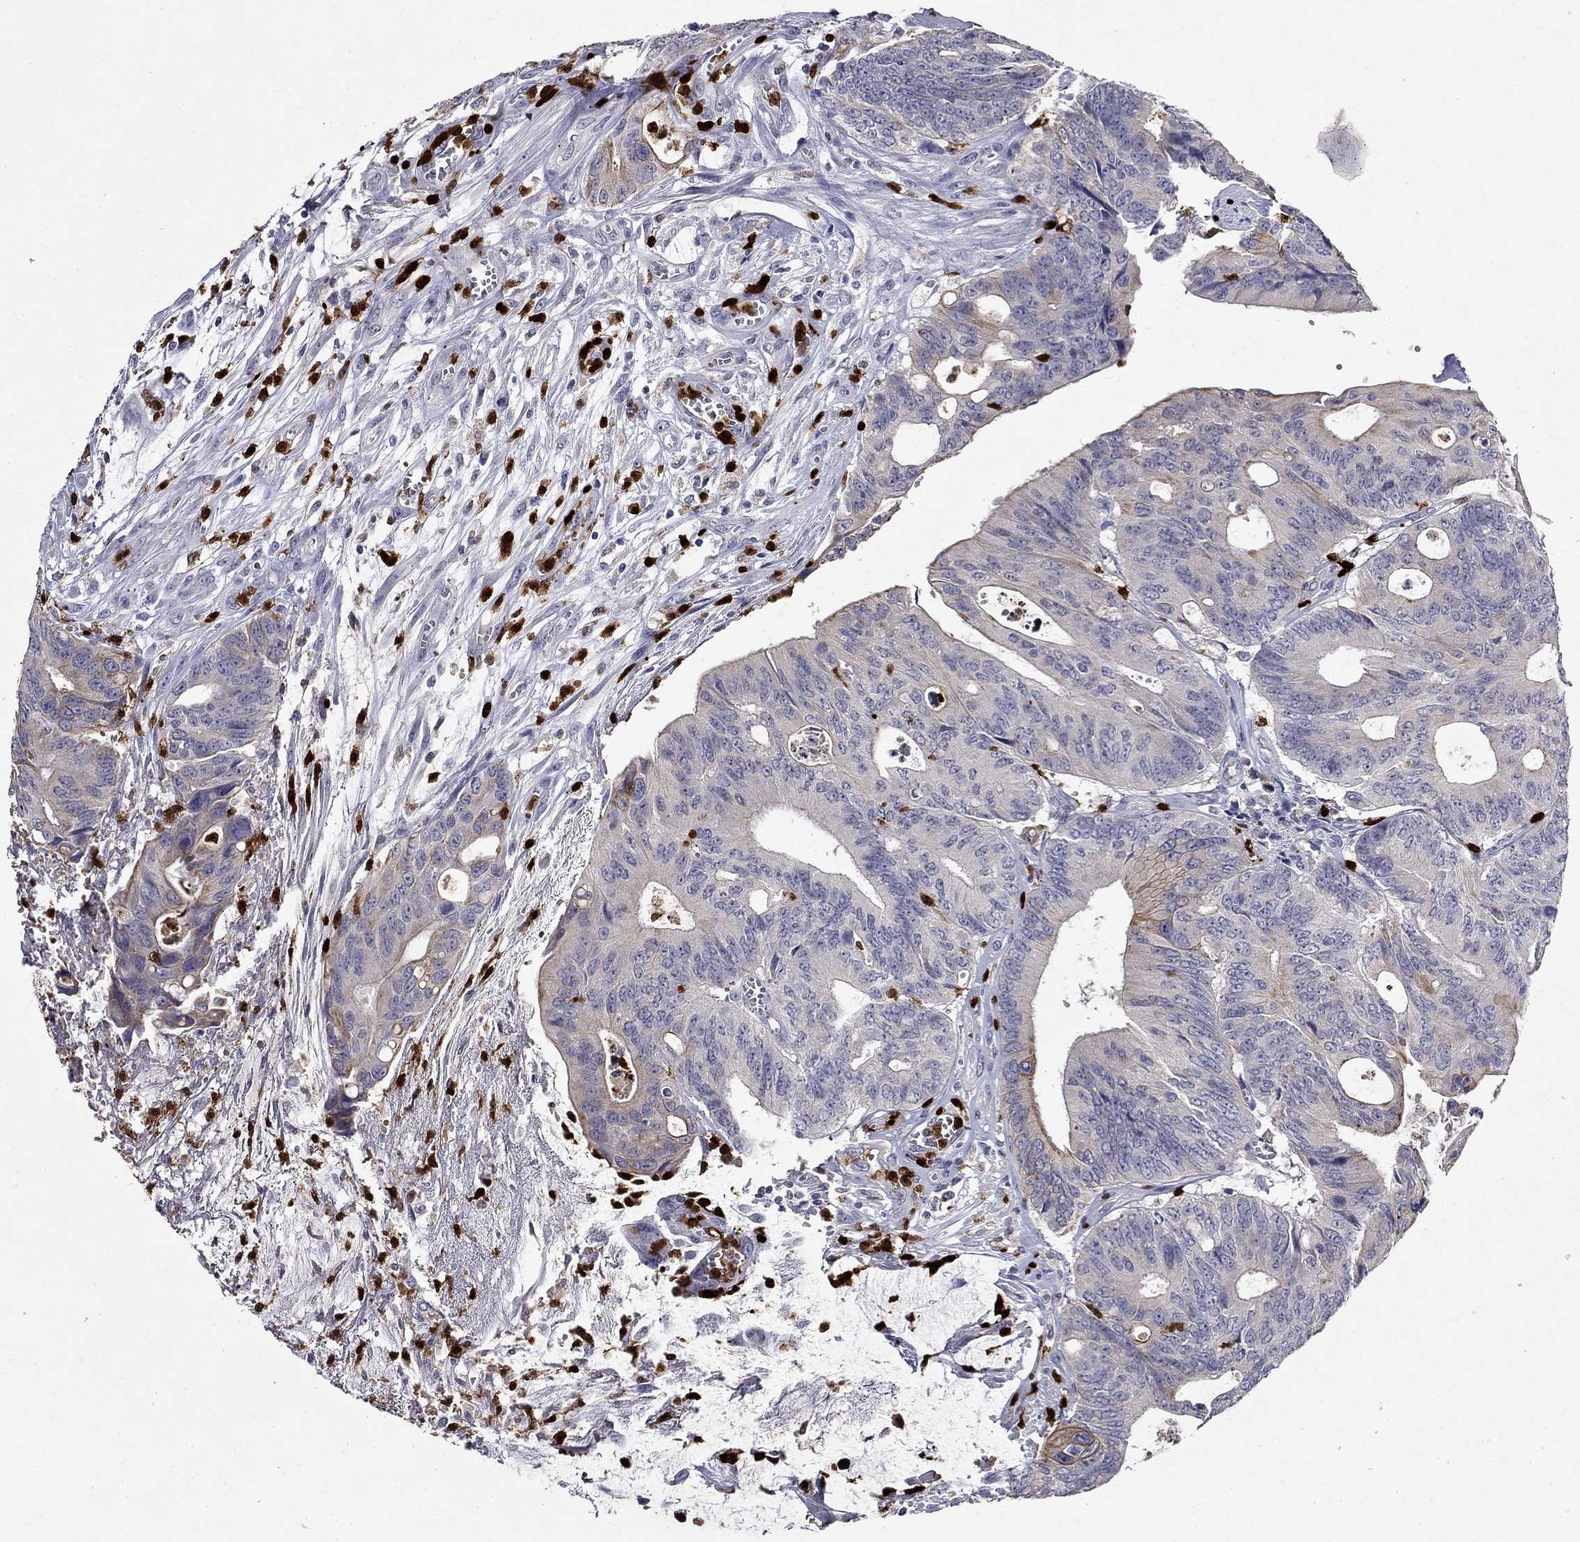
{"staining": {"intensity": "moderate", "quantity": "<25%", "location": "cytoplasmic/membranous"}, "tissue": "colorectal cancer", "cell_type": "Tumor cells", "image_type": "cancer", "snomed": [{"axis": "morphology", "description": "Normal tissue, NOS"}, {"axis": "morphology", "description": "Adenocarcinoma, NOS"}, {"axis": "topography", "description": "Colon"}], "caption": "DAB (3,3'-diaminobenzidine) immunohistochemical staining of colorectal adenocarcinoma displays moderate cytoplasmic/membranous protein positivity in approximately <25% of tumor cells.", "gene": "IRF5", "patient": {"sex": "male", "age": 65}}